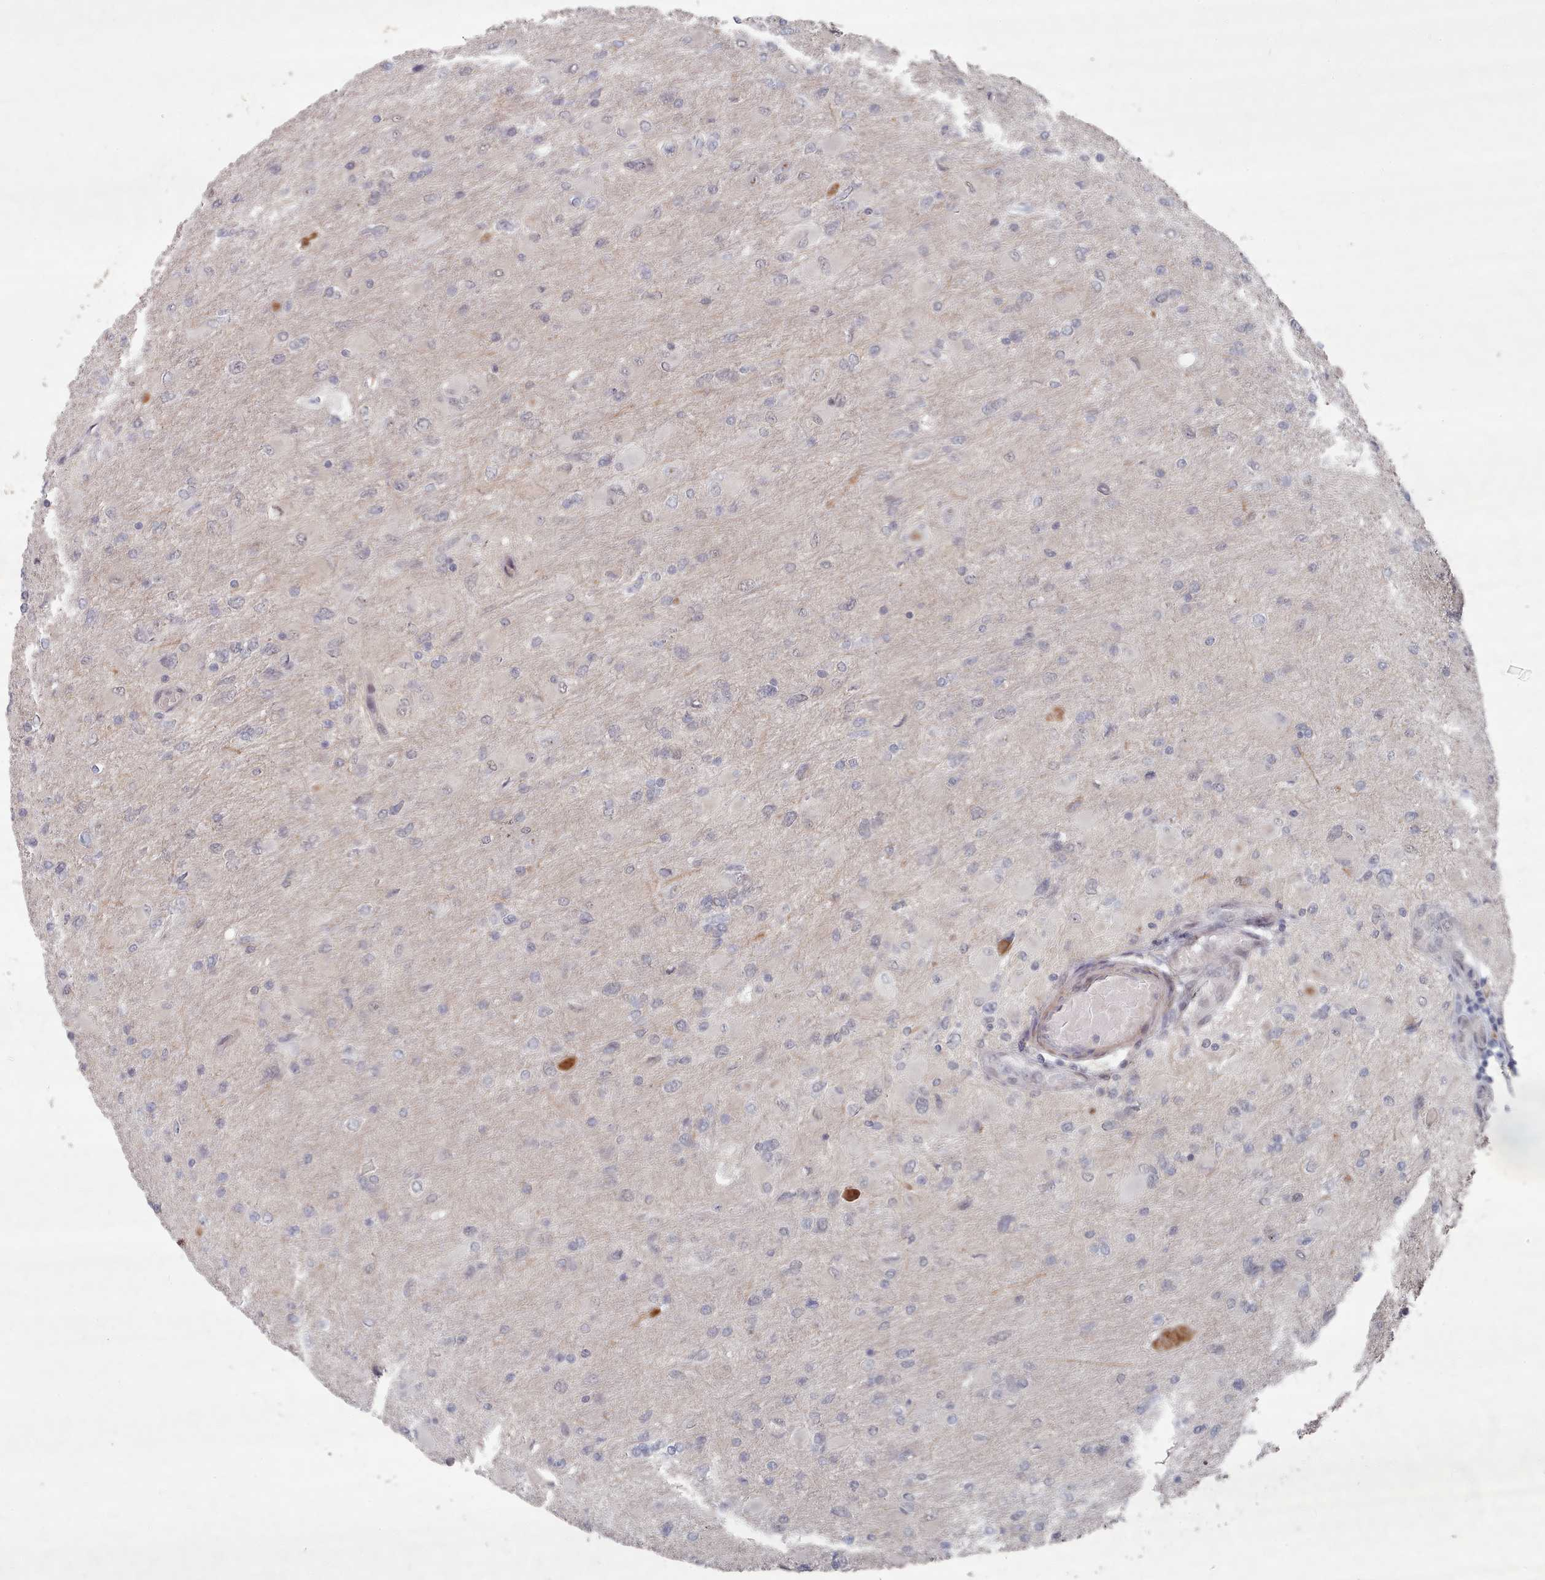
{"staining": {"intensity": "negative", "quantity": "none", "location": "none"}, "tissue": "glioma", "cell_type": "Tumor cells", "image_type": "cancer", "snomed": [{"axis": "morphology", "description": "Glioma, malignant, High grade"}, {"axis": "topography", "description": "Cerebral cortex"}], "caption": "Image shows no protein positivity in tumor cells of glioma tissue.", "gene": "CPSF4", "patient": {"sex": "female", "age": 36}}